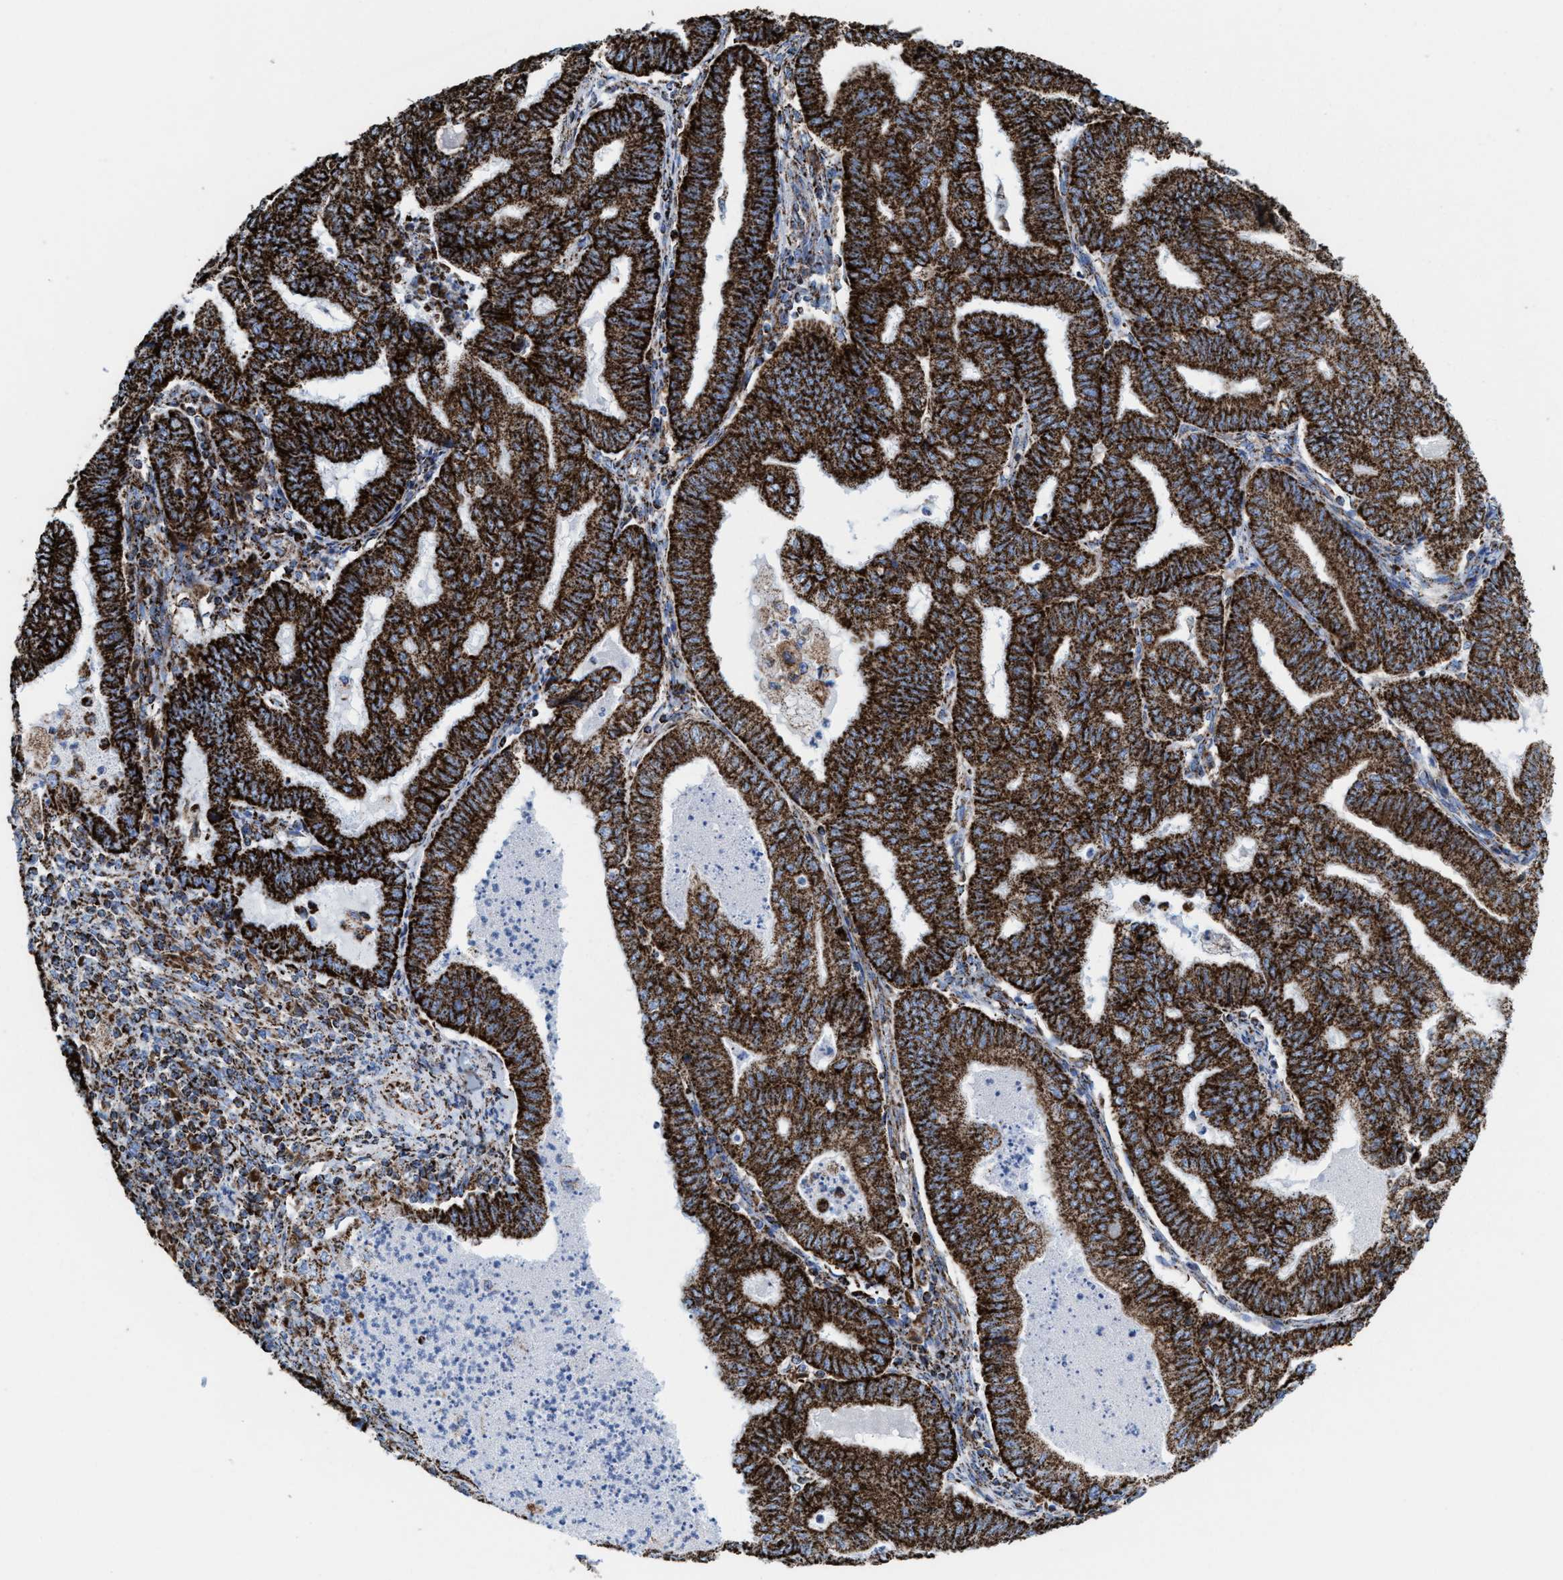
{"staining": {"intensity": "strong", "quantity": ">75%", "location": "cytoplasmic/membranous"}, "tissue": "endometrial cancer", "cell_type": "Tumor cells", "image_type": "cancer", "snomed": [{"axis": "morphology", "description": "Polyp, NOS"}, {"axis": "morphology", "description": "Adenocarcinoma, NOS"}, {"axis": "morphology", "description": "Adenoma, NOS"}, {"axis": "topography", "description": "Endometrium"}], "caption": "The photomicrograph exhibits staining of endometrial adenoma, revealing strong cytoplasmic/membranous protein positivity (brown color) within tumor cells.", "gene": "ECHS1", "patient": {"sex": "female", "age": 79}}